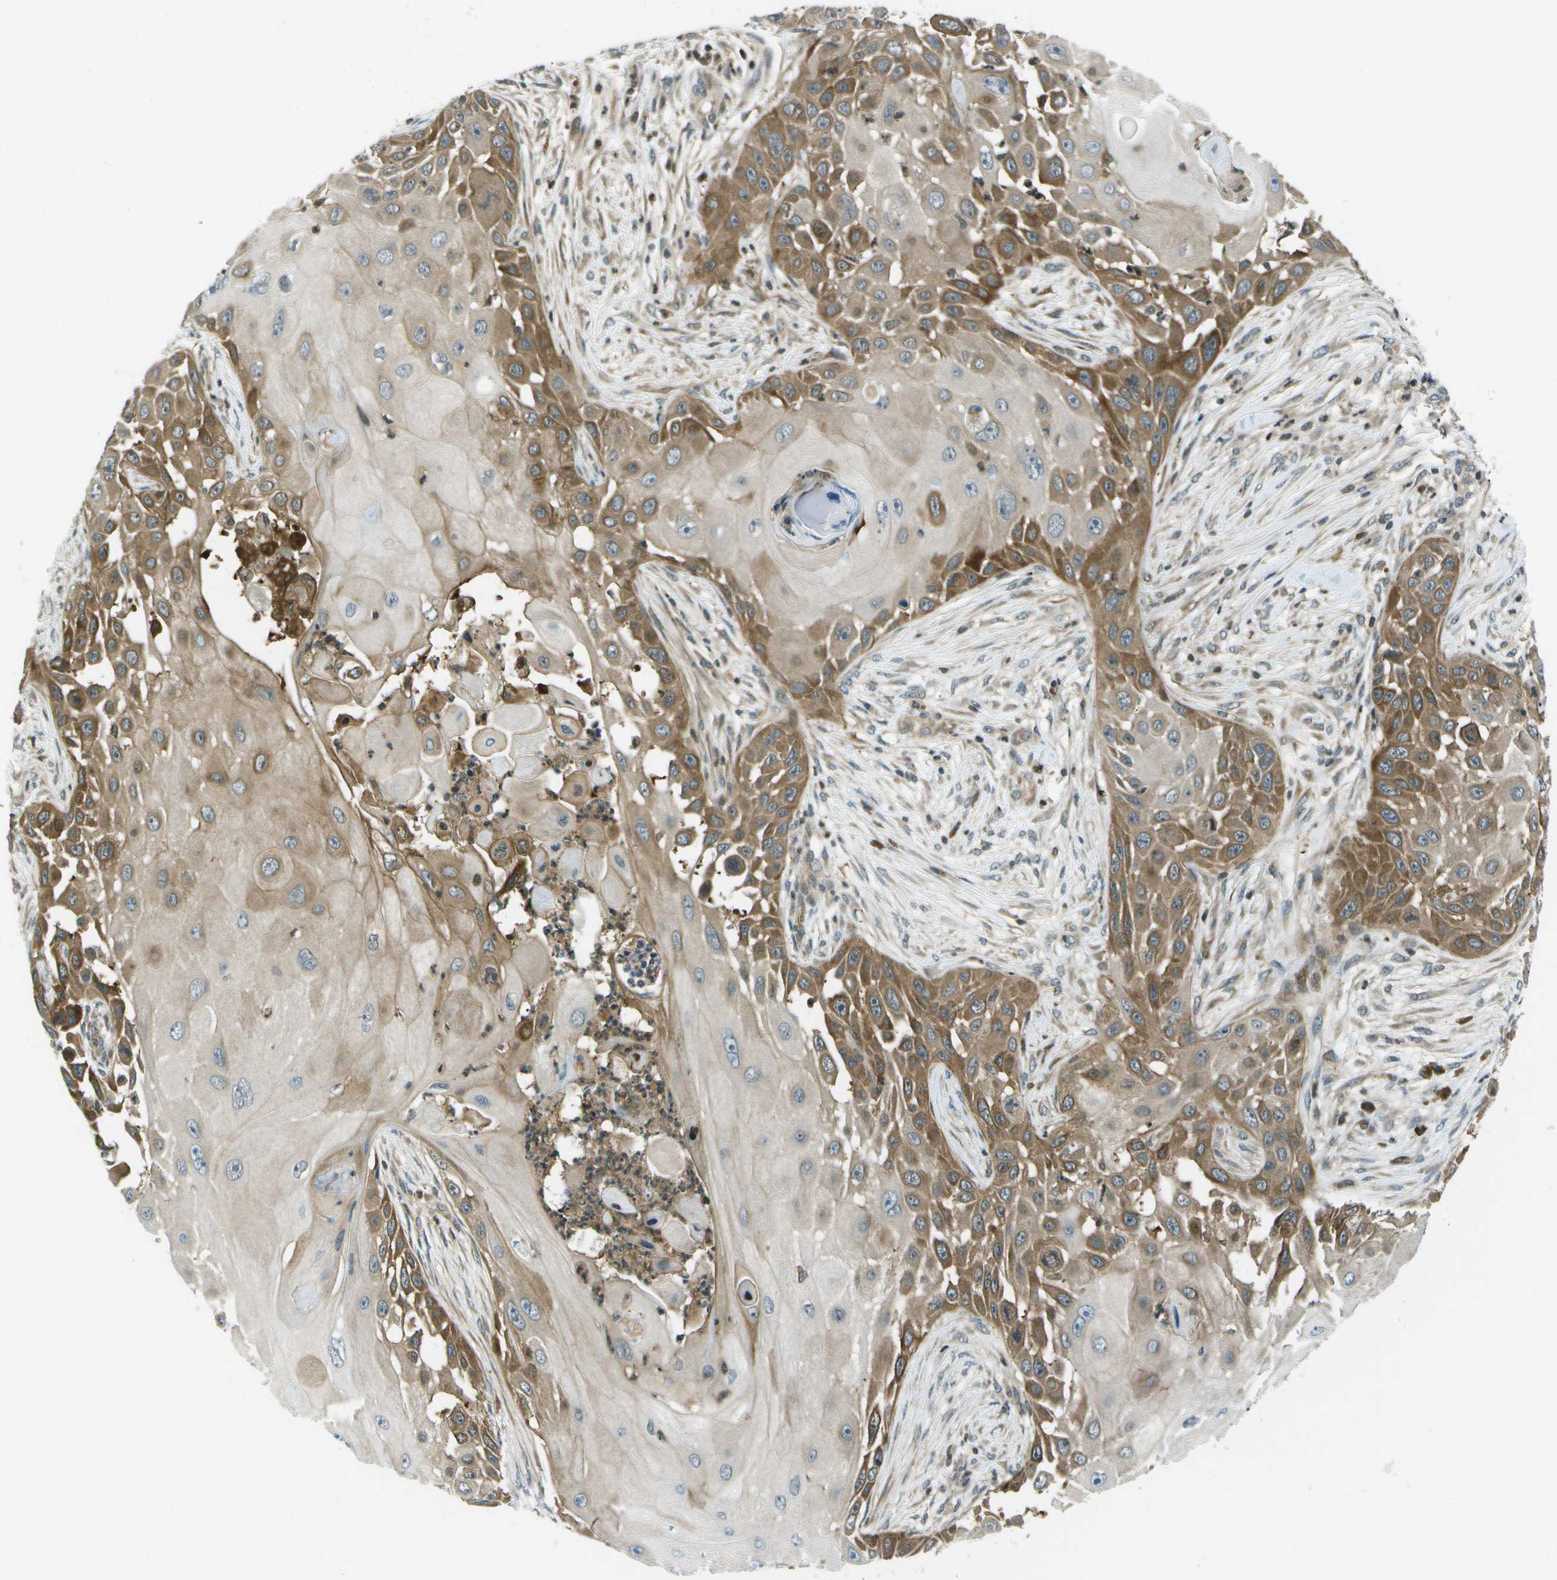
{"staining": {"intensity": "moderate", "quantity": ">75%", "location": "cytoplasmic/membranous"}, "tissue": "skin cancer", "cell_type": "Tumor cells", "image_type": "cancer", "snomed": [{"axis": "morphology", "description": "Squamous cell carcinoma, NOS"}, {"axis": "topography", "description": "Skin"}], "caption": "A medium amount of moderate cytoplasmic/membranous staining is appreciated in approximately >75% of tumor cells in skin cancer (squamous cell carcinoma) tissue.", "gene": "TMEM19", "patient": {"sex": "female", "age": 44}}